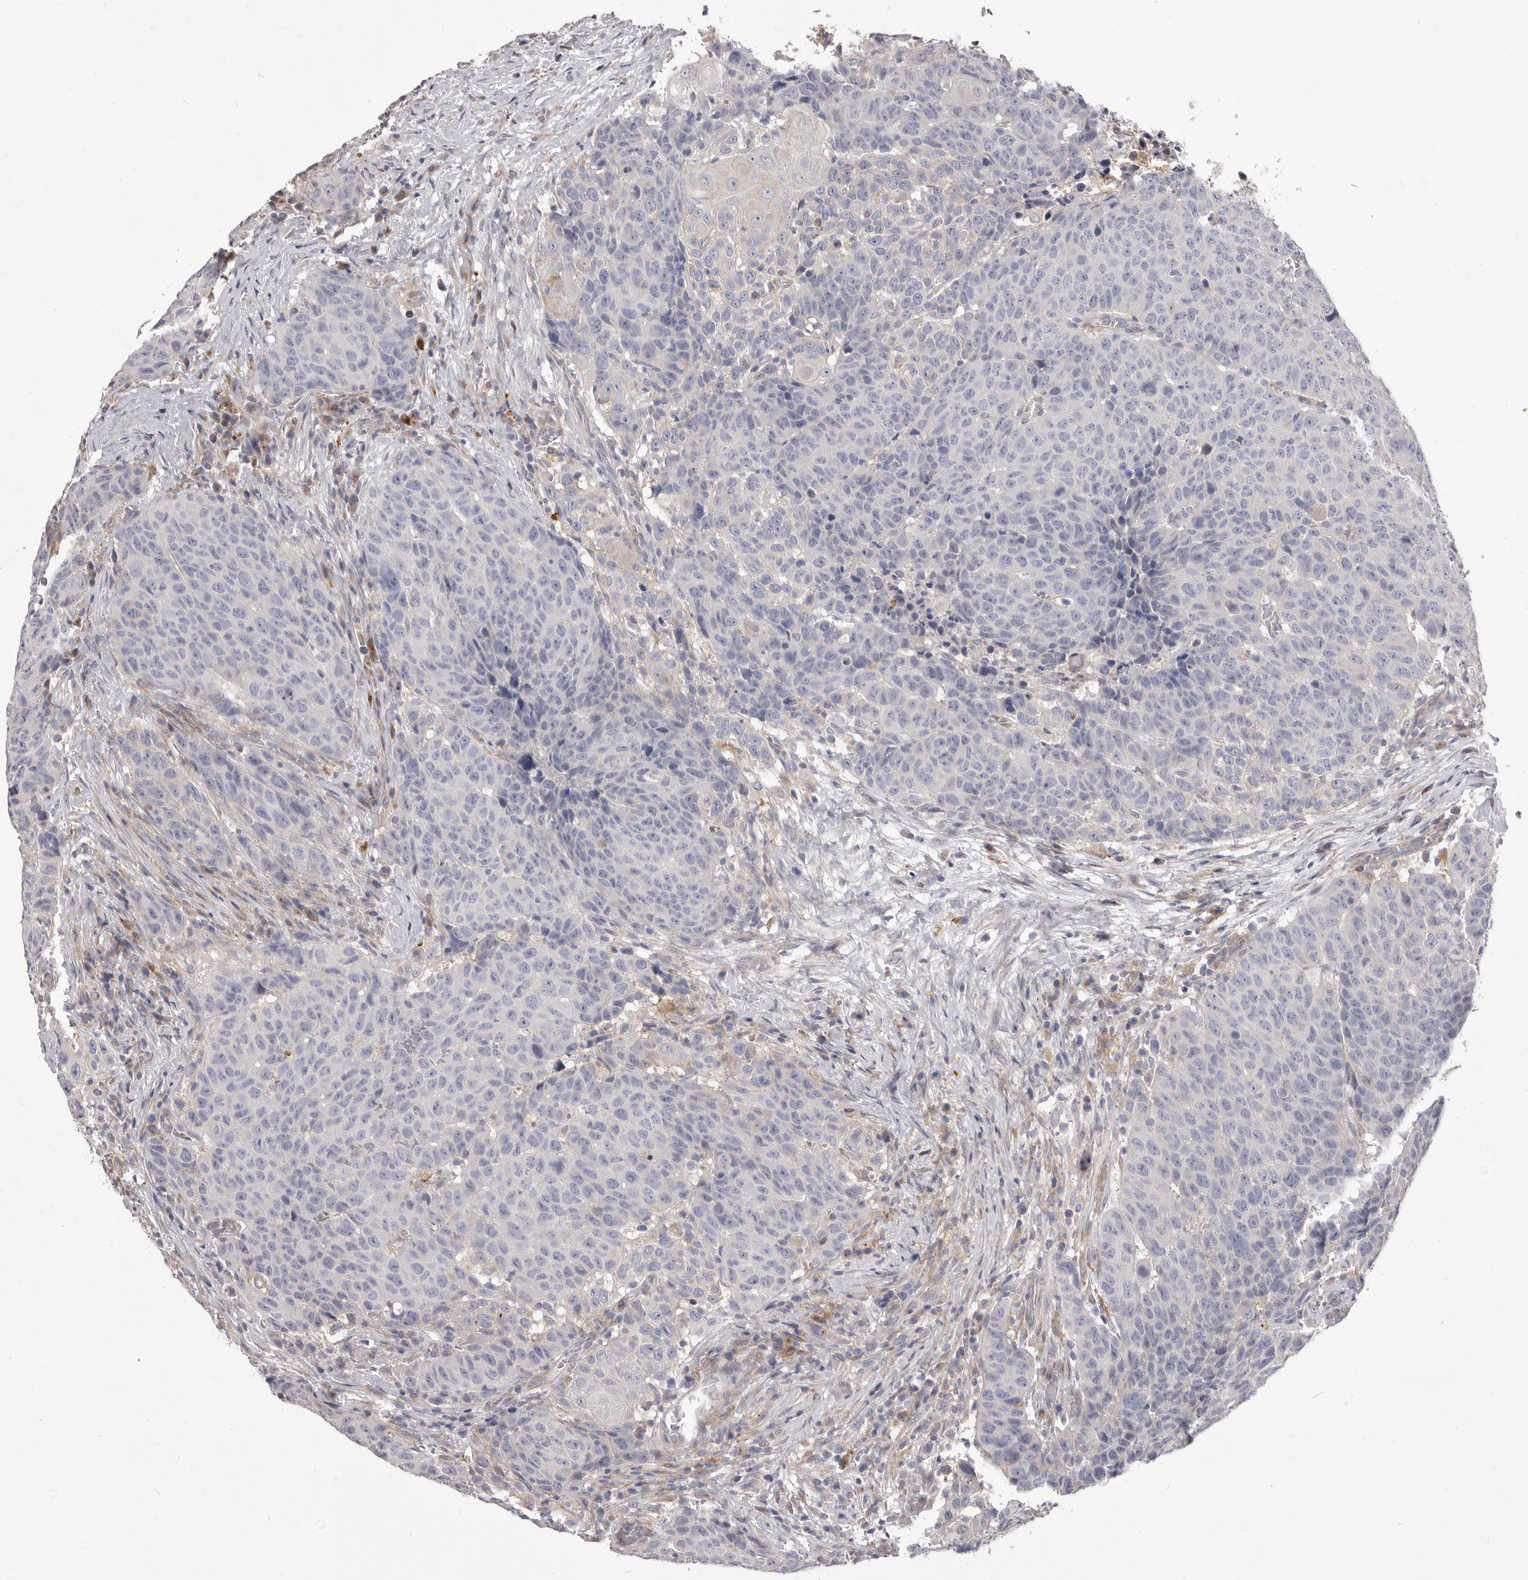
{"staining": {"intensity": "negative", "quantity": "none", "location": "none"}, "tissue": "head and neck cancer", "cell_type": "Tumor cells", "image_type": "cancer", "snomed": [{"axis": "morphology", "description": "Squamous cell carcinoma, NOS"}, {"axis": "topography", "description": "Head-Neck"}], "caption": "Protein analysis of head and neck cancer exhibits no significant expression in tumor cells.", "gene": "VPS45", "patient": {"sex": "male", "age": 66}}